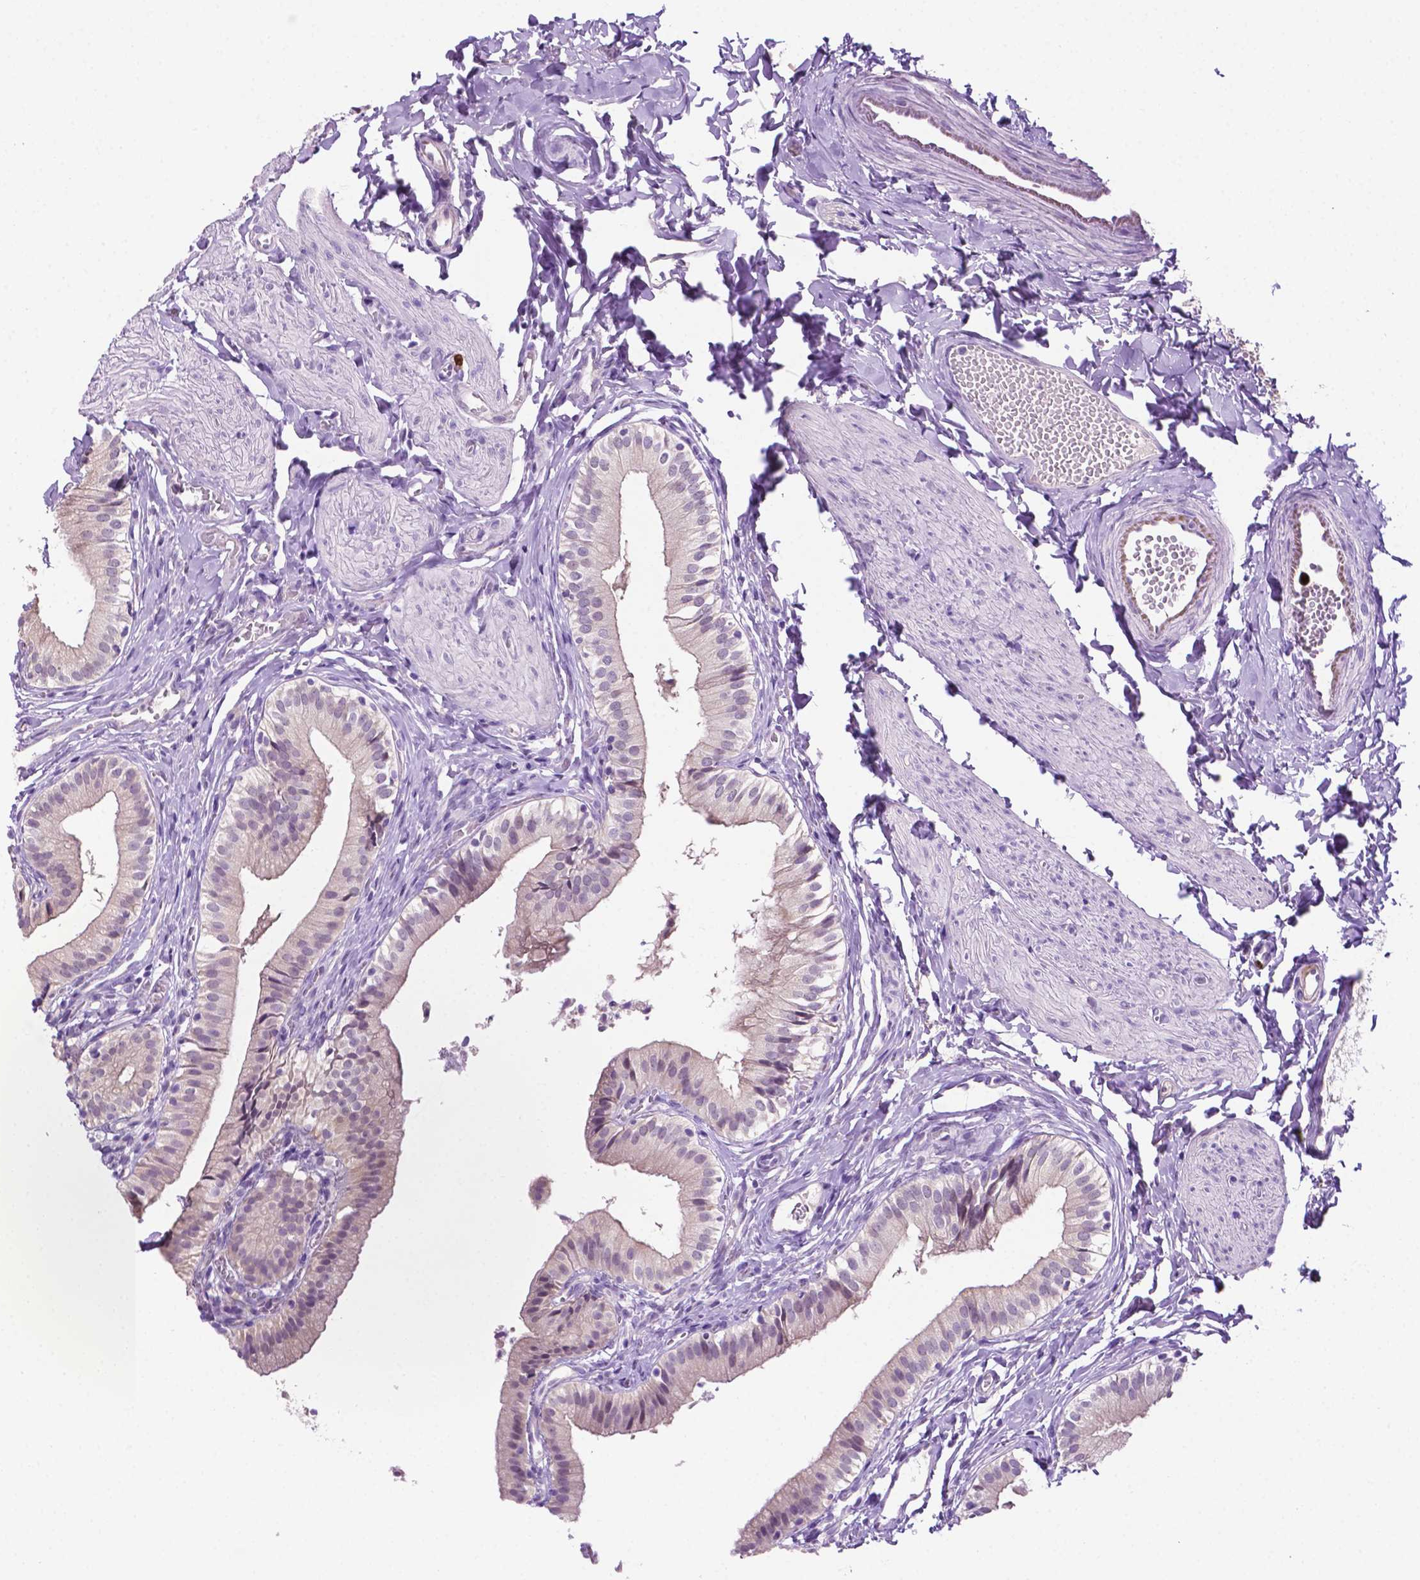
{"staining": {"intensity": "weak", "quantity": "<25%", "location": "cytoplasmic/membranous"}, "tissue": "gallbladder", "cell_type": "Glandular cells", "image_type": "normal", "snomed": [{"axis": "morphology", "description": "Normal tissue, NOS"}, {"axis": "topography", "description": "Gallbladder"}], "caption": "IHC of normal human gallbladder exhibits no positivity in glandular cells.", "gene": "MMP27", "patient": {"sex": "female", "age": 47}}